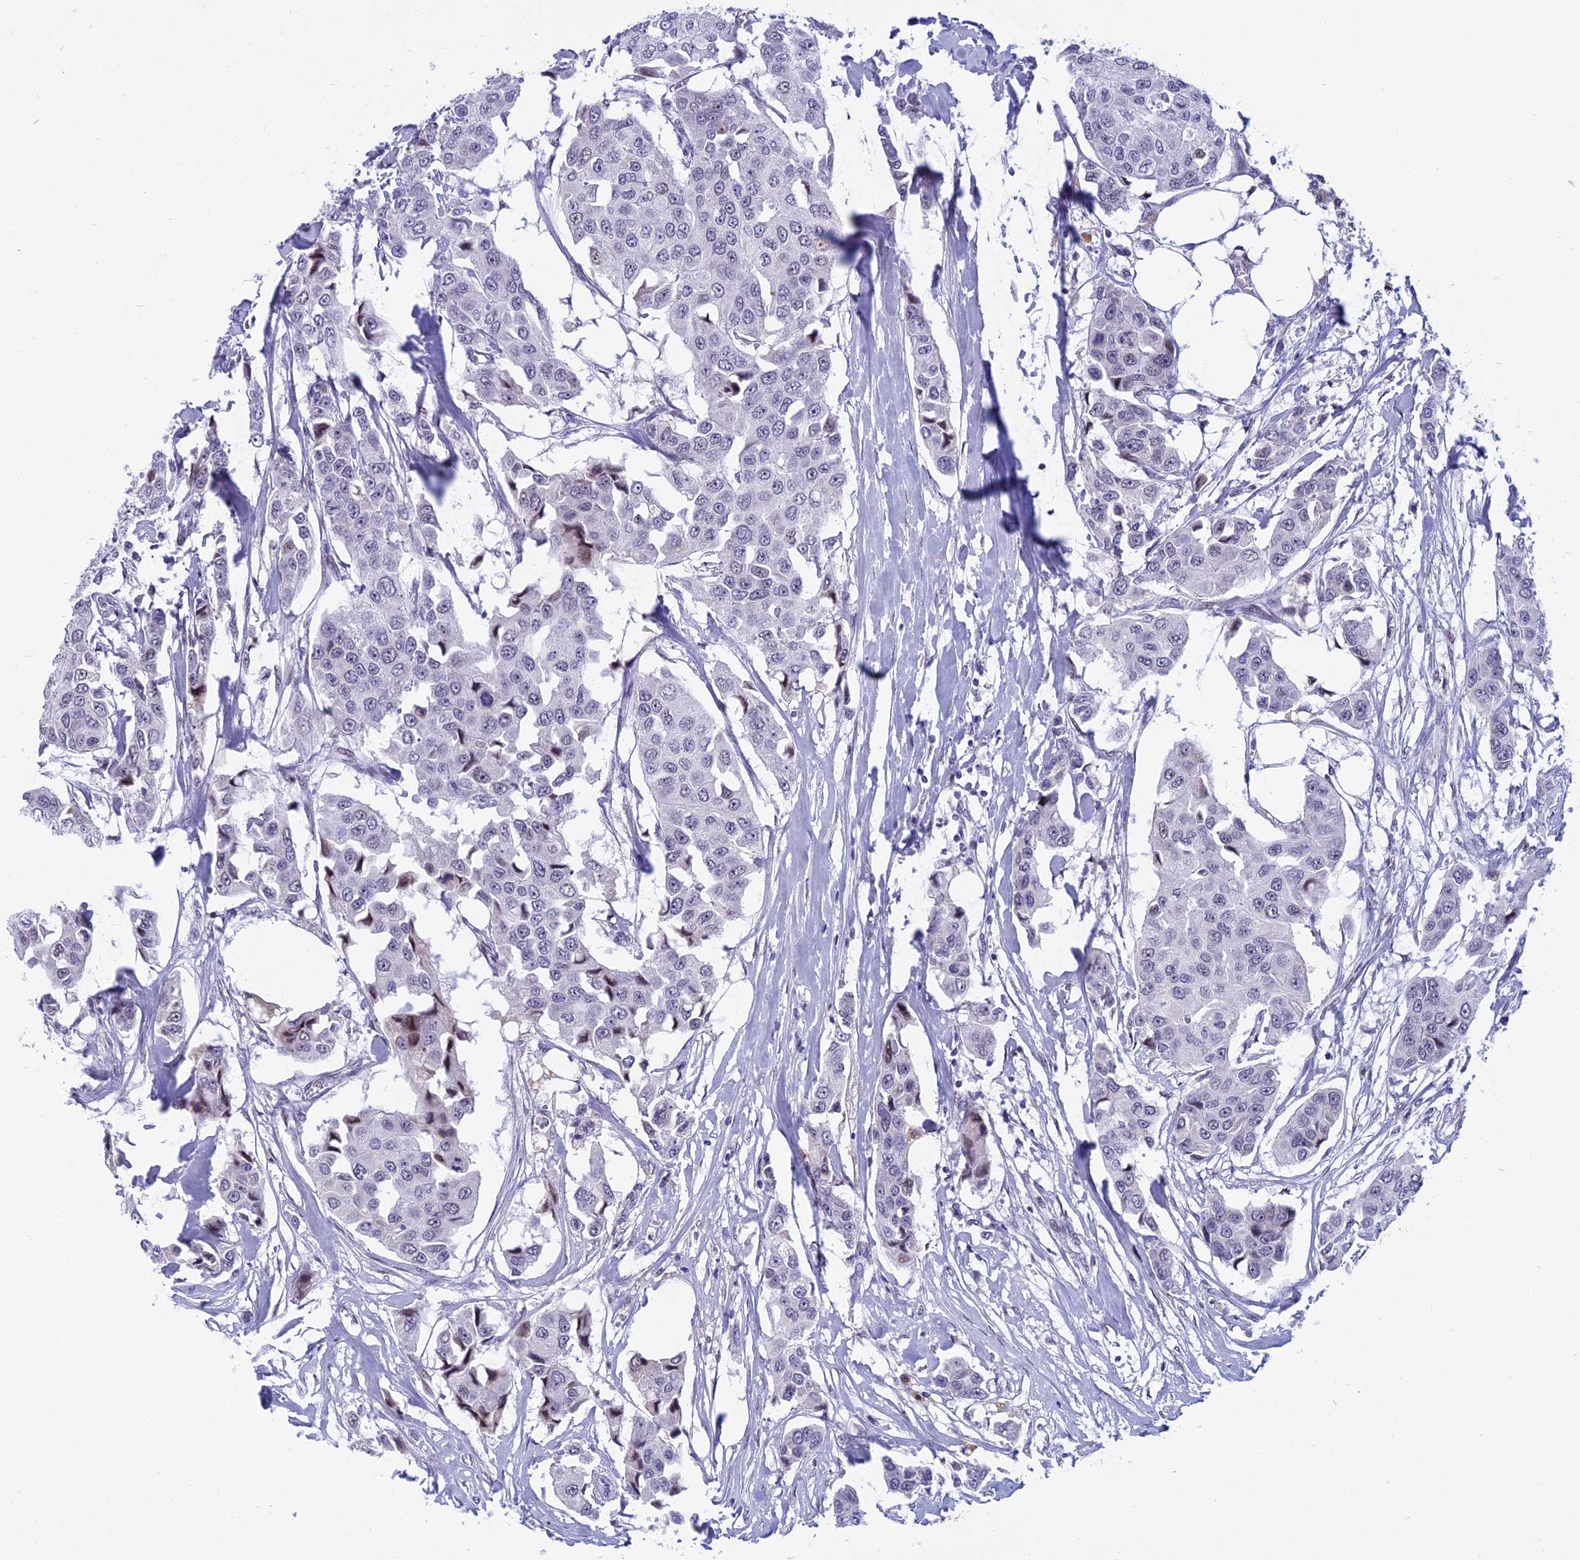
{"staining": {"intensity": "negative", "quantity": "none", "location": "none"}, "tissue": "breast cancer", "cell_type": "Tumor cells", "image_type": "cancer", "snomed": [{"axis": "morphology", "description": "Duct carcinoma"}, {"axis": "topography", "description": "Breast"}], "caption": "Immunohistochemistry (IHC) photomicrograph of neoplastic tissue: breast cancer (intraductal carcinoma) stained with DAB reveals no significant protein staining in tumor cells.", "gene": "CDC7", "patient": {"sex": "female", "age": 80}}